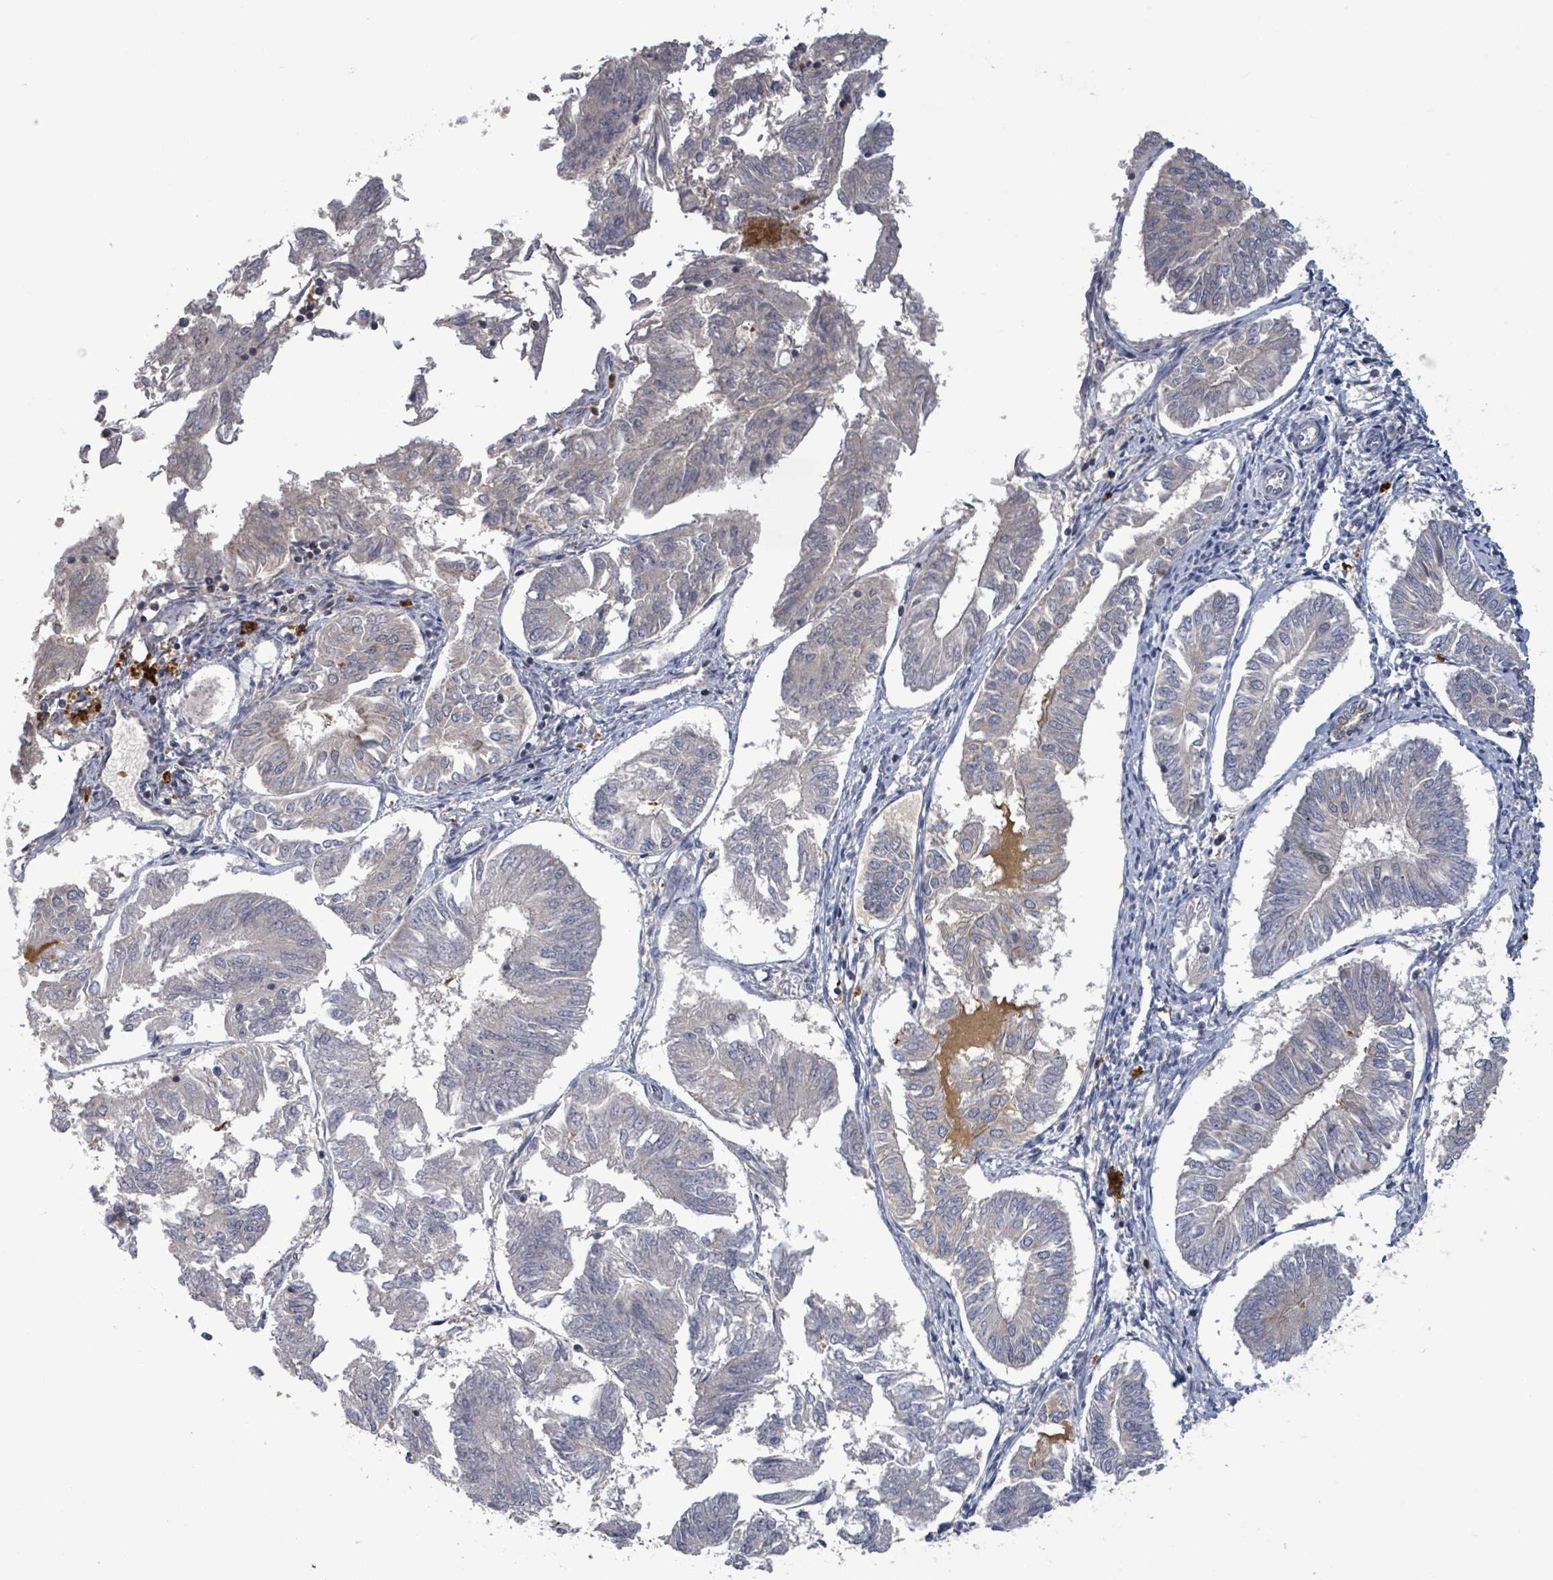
{"staining": {"intensity": "negative", "quantity": "none", "location": "none"}, "tissue": "endometrial cancer", "cell_type": "Tumor cells", "image_type": "cancer", "snomed": [{"axis": "morphology", "description": "Adenocarcinoma, NOS"}, {"axis": "topography", "description": "Endometrium"}], "caption": "Immunohistochemistry photomicrograph of neoplastic tissue: human adenocarcinoma (endometrial) stained with DAB shows no significant protein positivity in tumor cells.", "gene": "SERPINE3", "patient": {"sex": "female", "age": 58}}